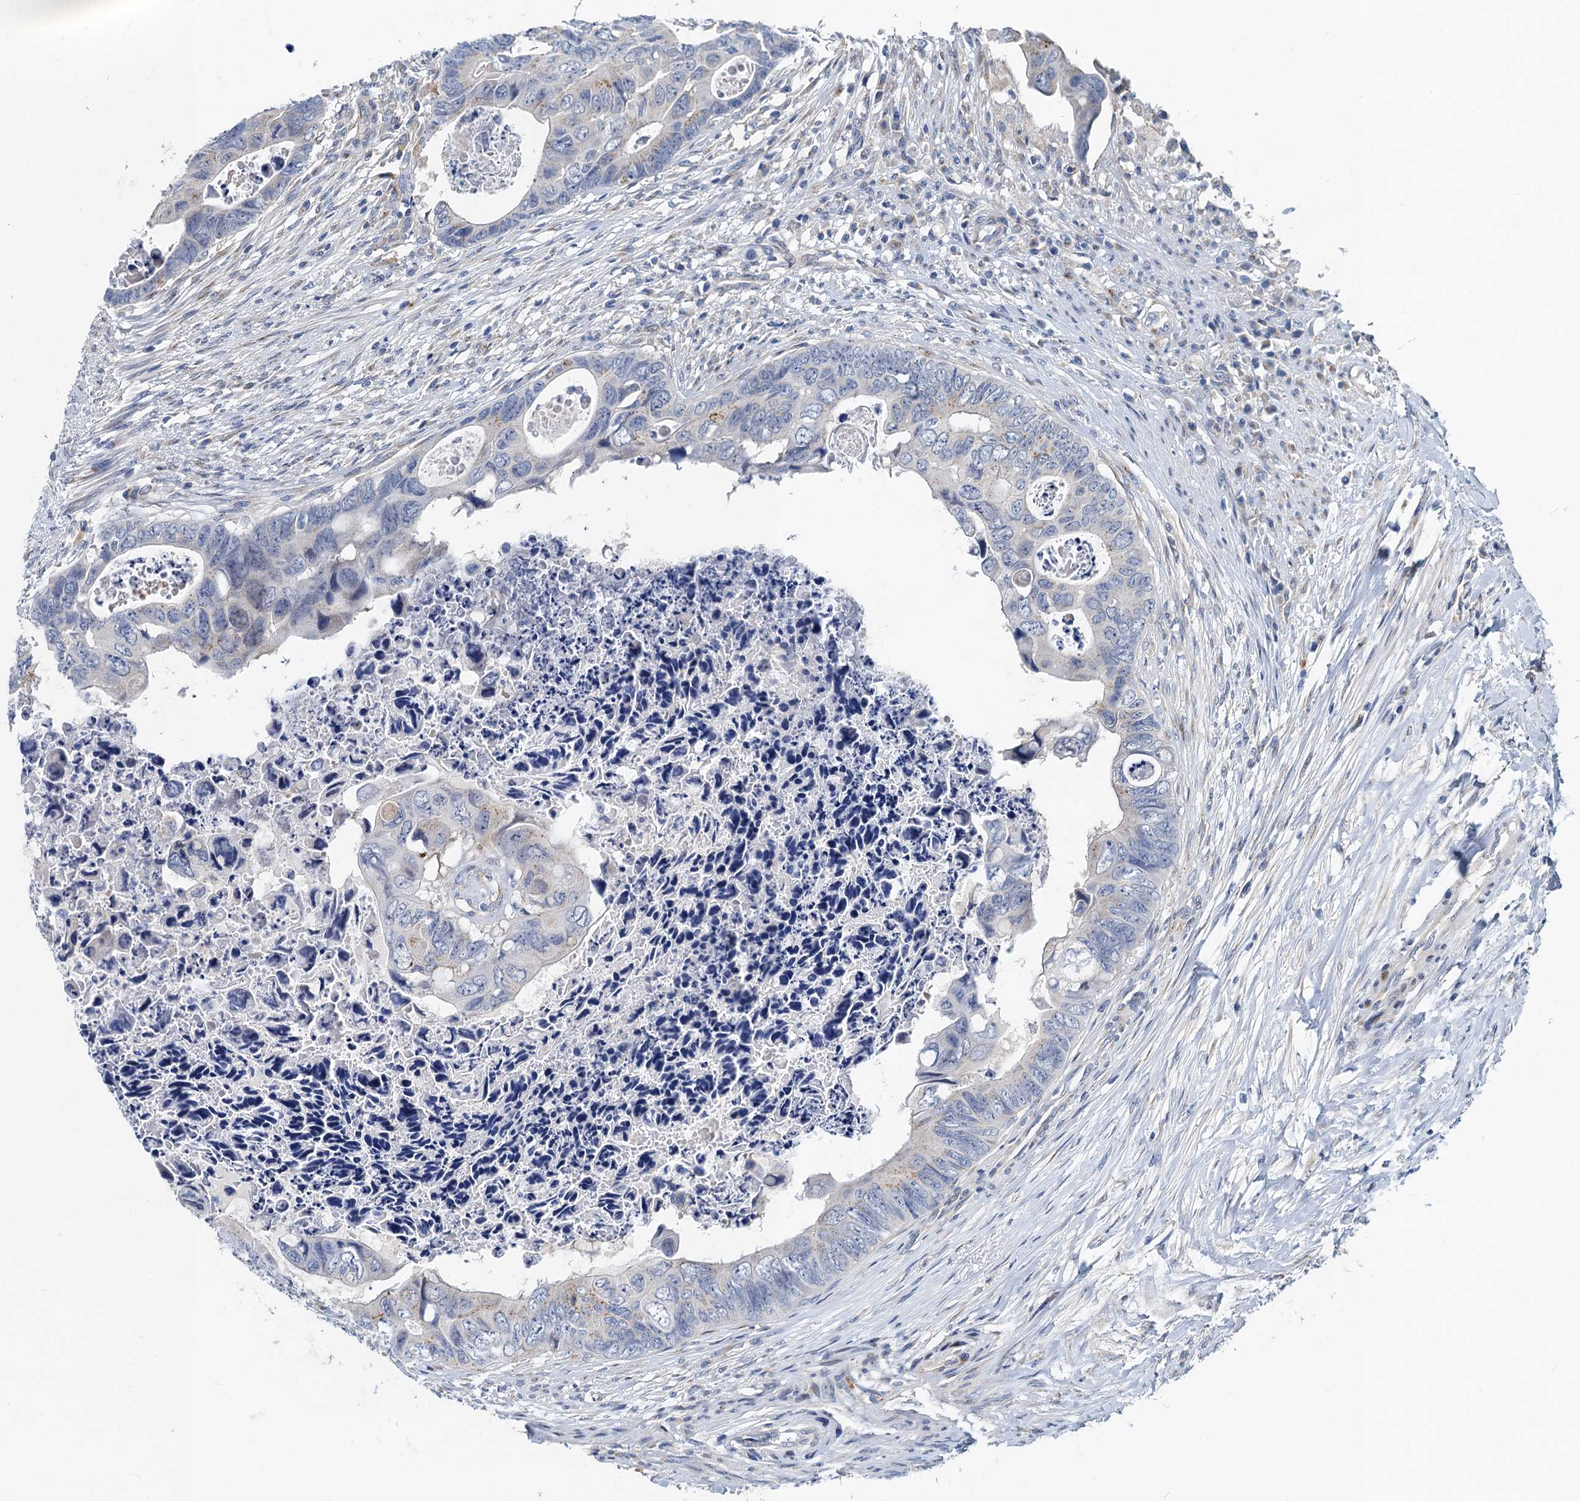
{"staining": {"intensity": "negative", "quantity": "none", "location": "none"}, "tissue": "colorectal cancer", "cell_type": "Tumor cells", "image_type": "cancer", "snomed": [{"axis": "morphology", "description": "Adenocarcinoma, NOS"}, {"axis": "topography", "description": "Rectum"}], "caption": "Immunohistochemistry of human colorectal cancer shows no staining in tumor cells.", "gene": "NBEA", "patient": {"sex": "female", "age": 78}}